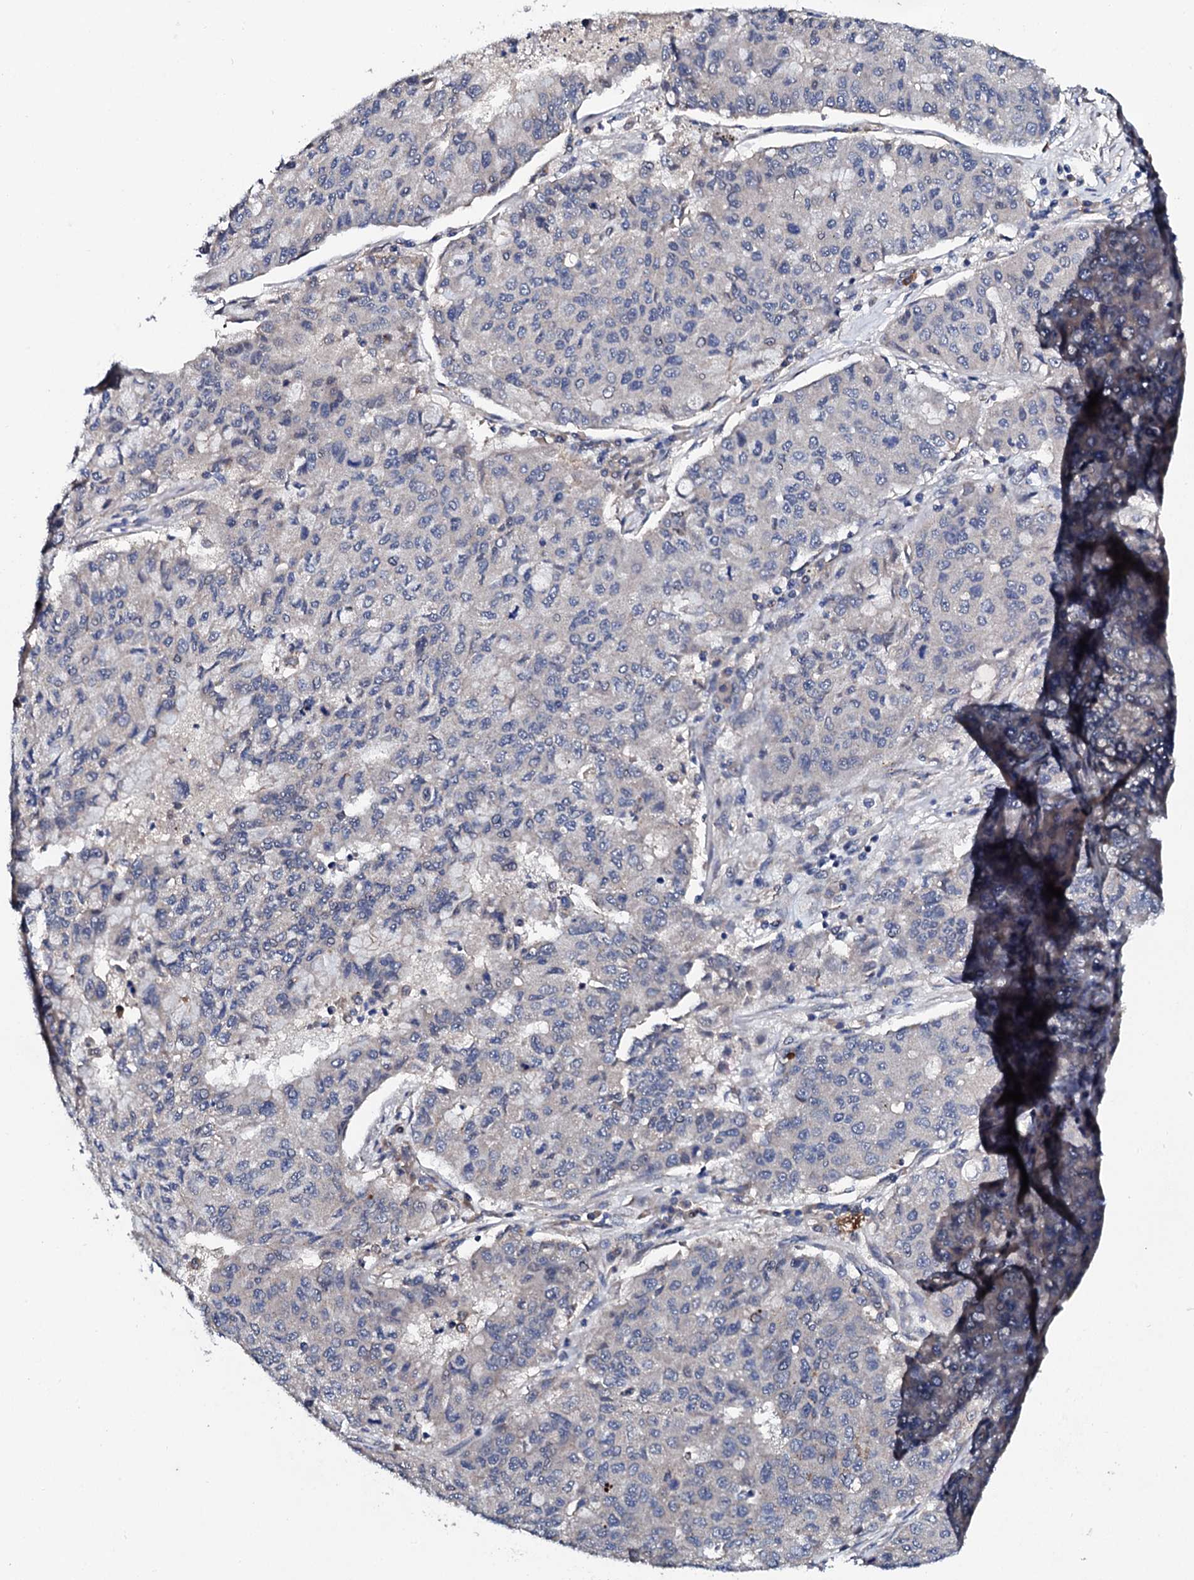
{"staining": {"intensity": "negative", "quantity": "none", "location": "none"}, "tissue": "lung cancer", "cell_type": "Tumor cells", "image_type": "cancer", "snomed": [{"axis": "morphology", "description": "Squamous cell carcinoma, NOS"}, {"axis": "topography", "description": "Lung"}], "caption": "Lung cancer stained for a protein using immunohistochemistry exhibits no positivity tumor cells.", "gene": "IP6K1", "patient": {"sex": "male", "age": 74}}